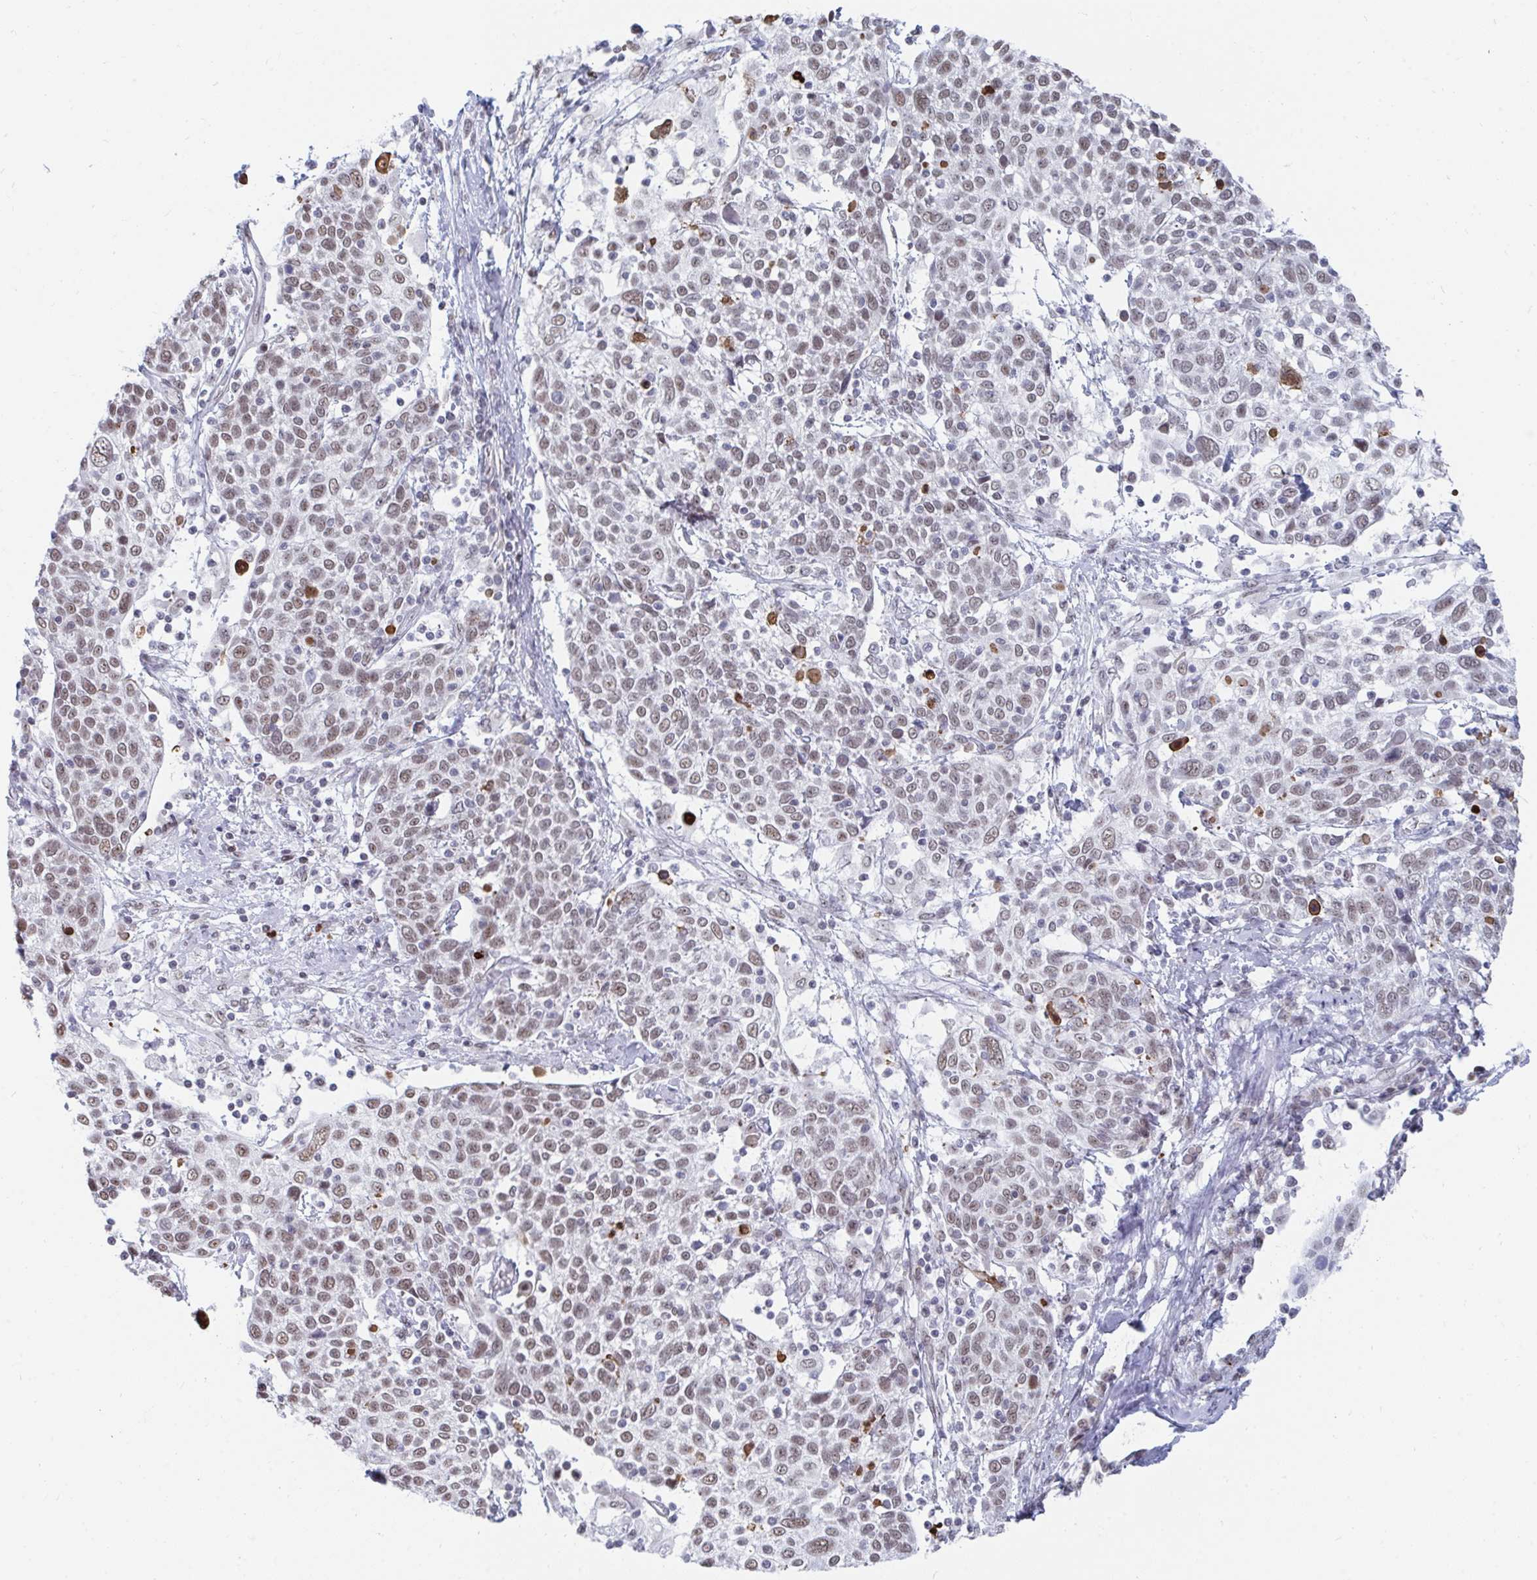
{"staining": {"intensity": "weak", "quantity": ">75%", "location": "nuclear"}, "tissue": "cervical cancer", "cell_type": "Tumor cells", "image_type": "cancer", "snomed": [{"axis": "morphology", "description": "Squamous cell carcinoma, NOS"}, {"axis": "topography", "description": "Cervix"}], "caption": "DAB immunohistochemical staining of human cervical squamous cell carcinoma displays weak nuclear protein staining in about >75% of tumor cells.", "gene": "TRIP12", "patient": {"sex": "female", "age": 61}}